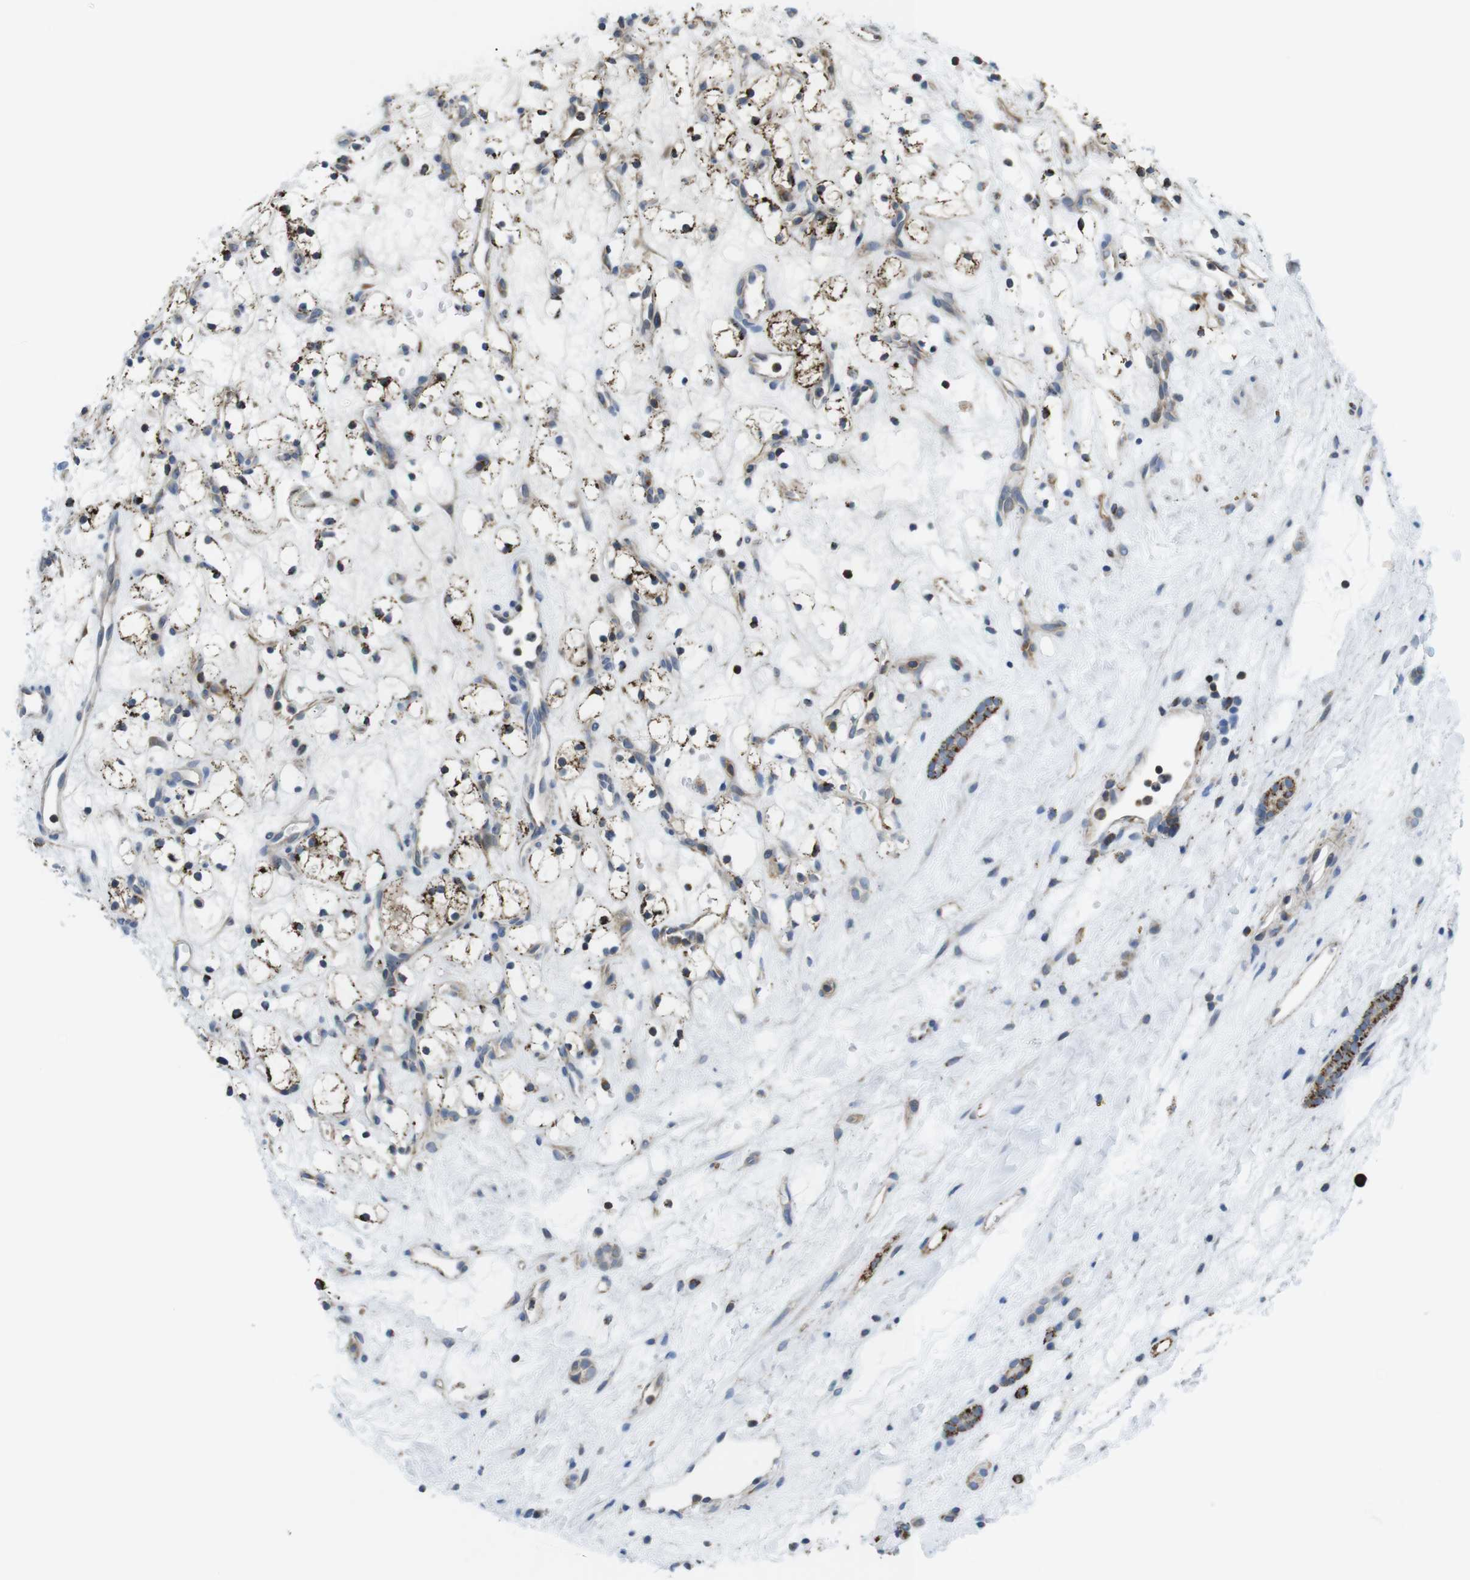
{"staining": {"intensity": "moderate", "quantity": "25%-75%", "location": "cytoplasmic/membranous"}, "tissue": "renal cancer", "cell_type": "Tumor cells", "image_type": "cancer", "snomed": [{"axis": "morphology", "description": "Adenocarcinoma, NOS"}, {"axis": "topography", "description": "Kidney"}], "caption": "A histopathology image of human adenocarcinoma (renal) stained for a protein exhibits moderate cytoplasmic/membranous brown staining in tumor cells.", "gene": "KCNE3", "patient": {"sex": "female", "age": 60}}